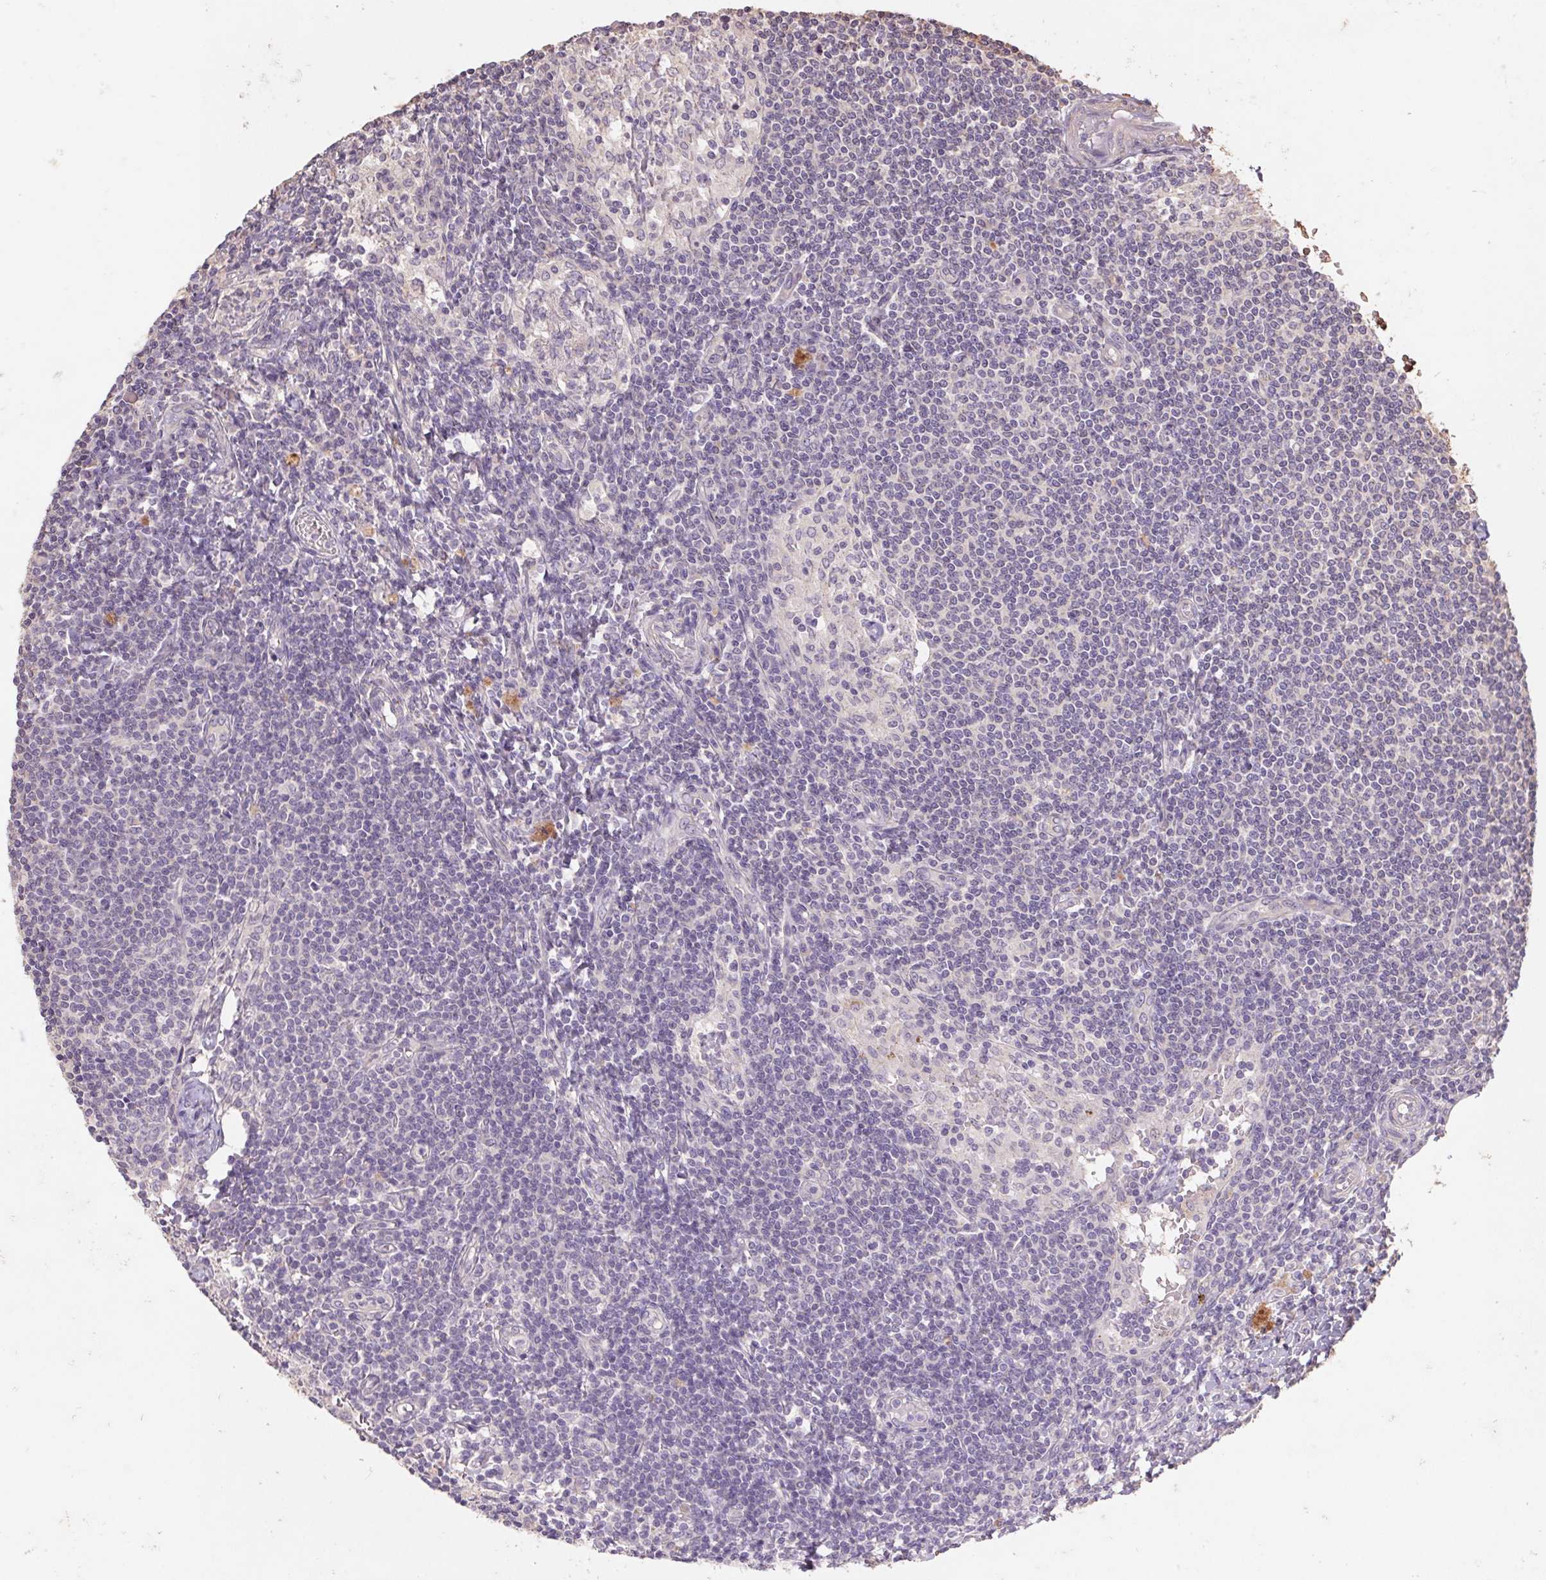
{"staining": {"intensity": "negative", "quantity": "none", "location": "none"}, "tissue": "lymph node", "cell_type": "Germinal center cells", "image_type": "normal", "snomed": [{"axis": "morphology", "description": "Normal tissue, NOS"}, {"axis": "topography", "description": "Lymph node"}], "caption": "A high-resolution micrograph shows immunohistochemistry (IHC) staining of normal lymph node, which shows no significant staining in germinal center cells.", "gene": "GRM2", "patient": {"sex": "female", "age": 69}}